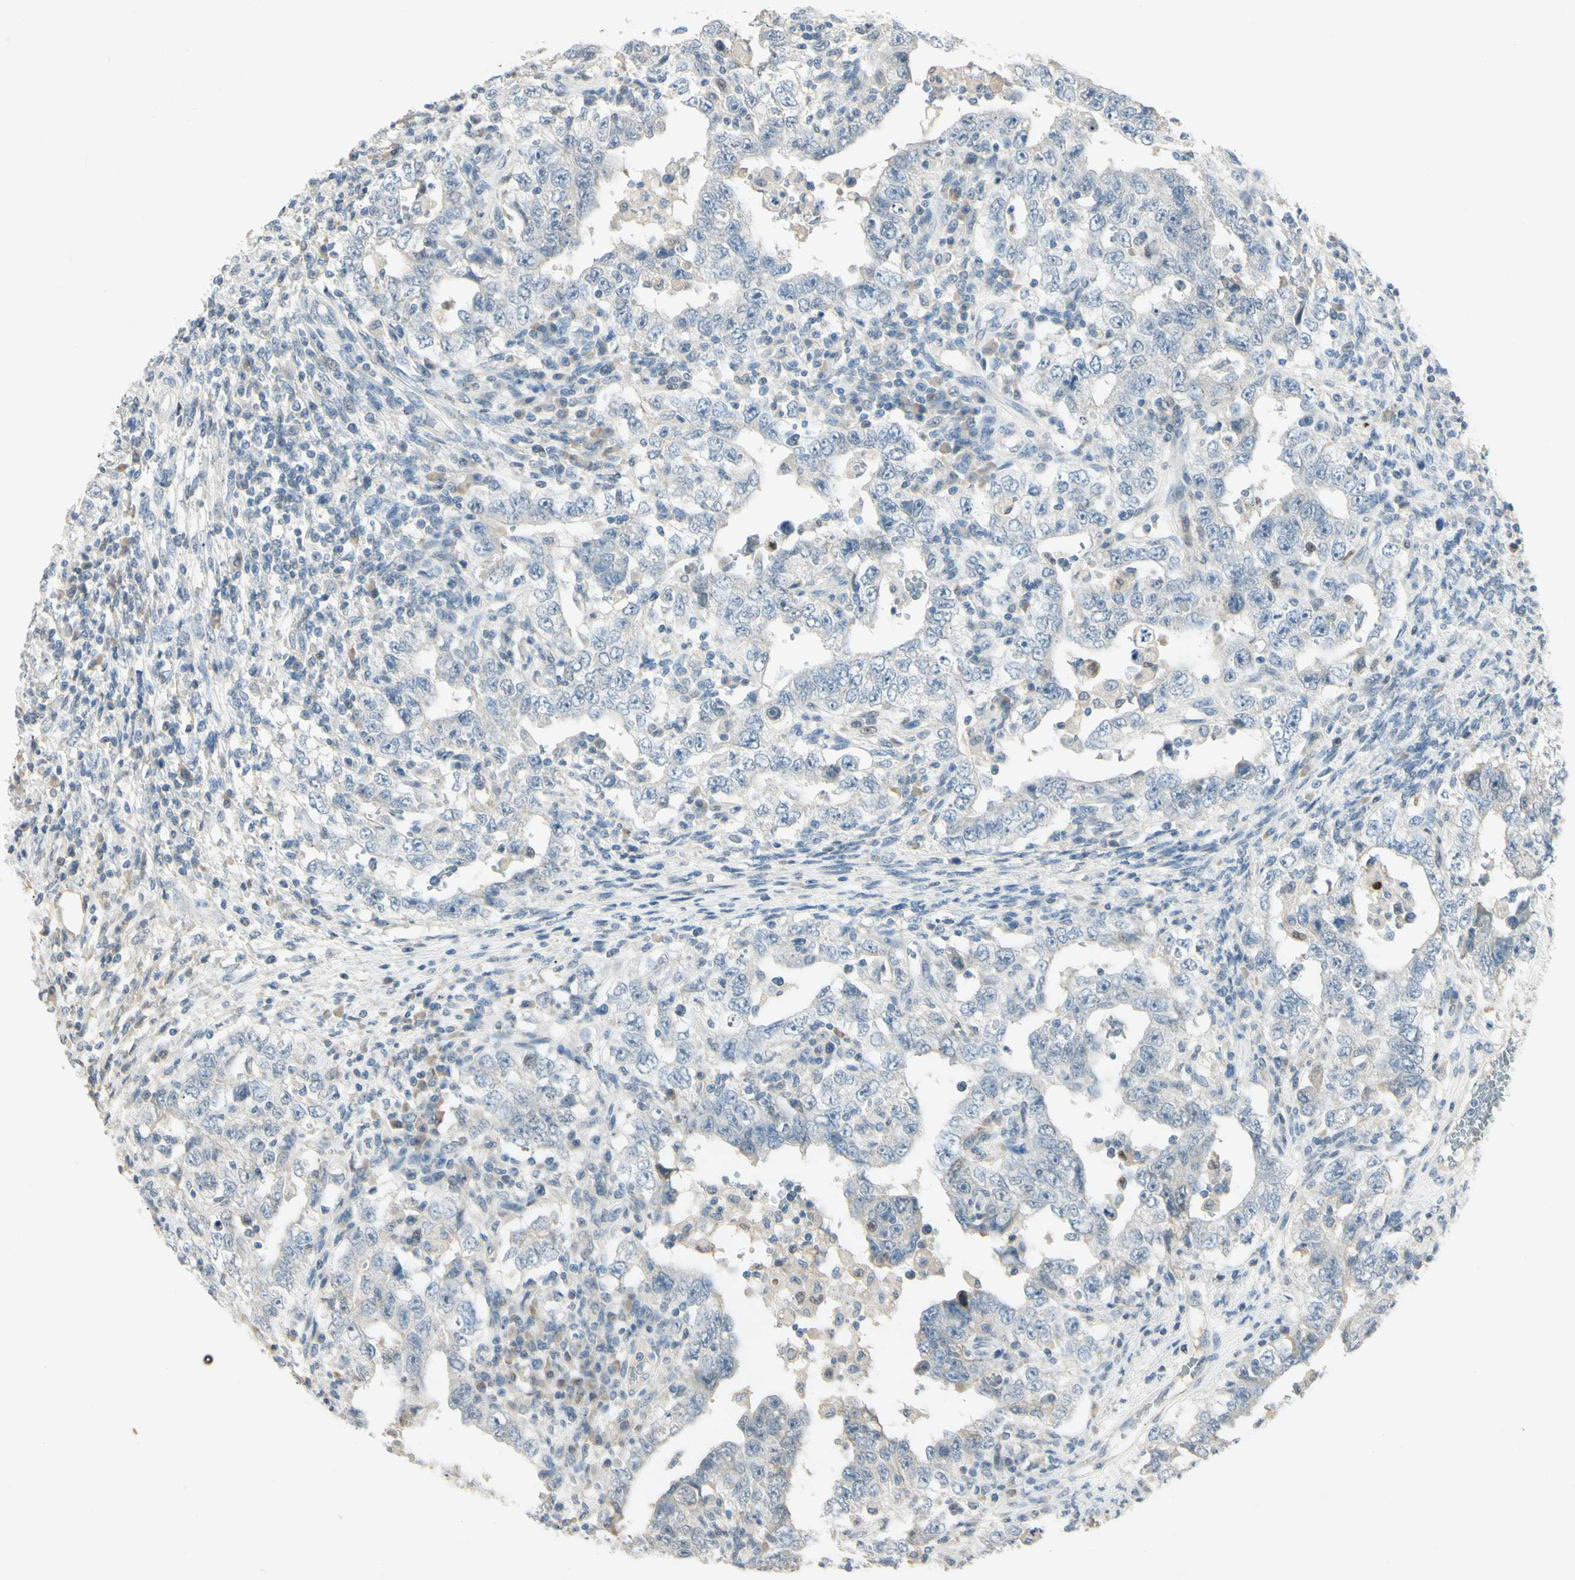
{"staining": {"intensity": "negative", "quantity": "none", "location": "none"}, "tissue": "testis cancer", "cell_type": "Tumor cells", "image_type": "cancer", "snomed": [{"axis": "morphology", "description": "Carcinoma, Embryonal, NOS"}, {"axis": "topography", "description": "Testis"}], "caption": "There is no significant staining in tumor cells of testis cancer.", "gene": "HSPA1B", "patient": {"sex": "male", "age": 26}}